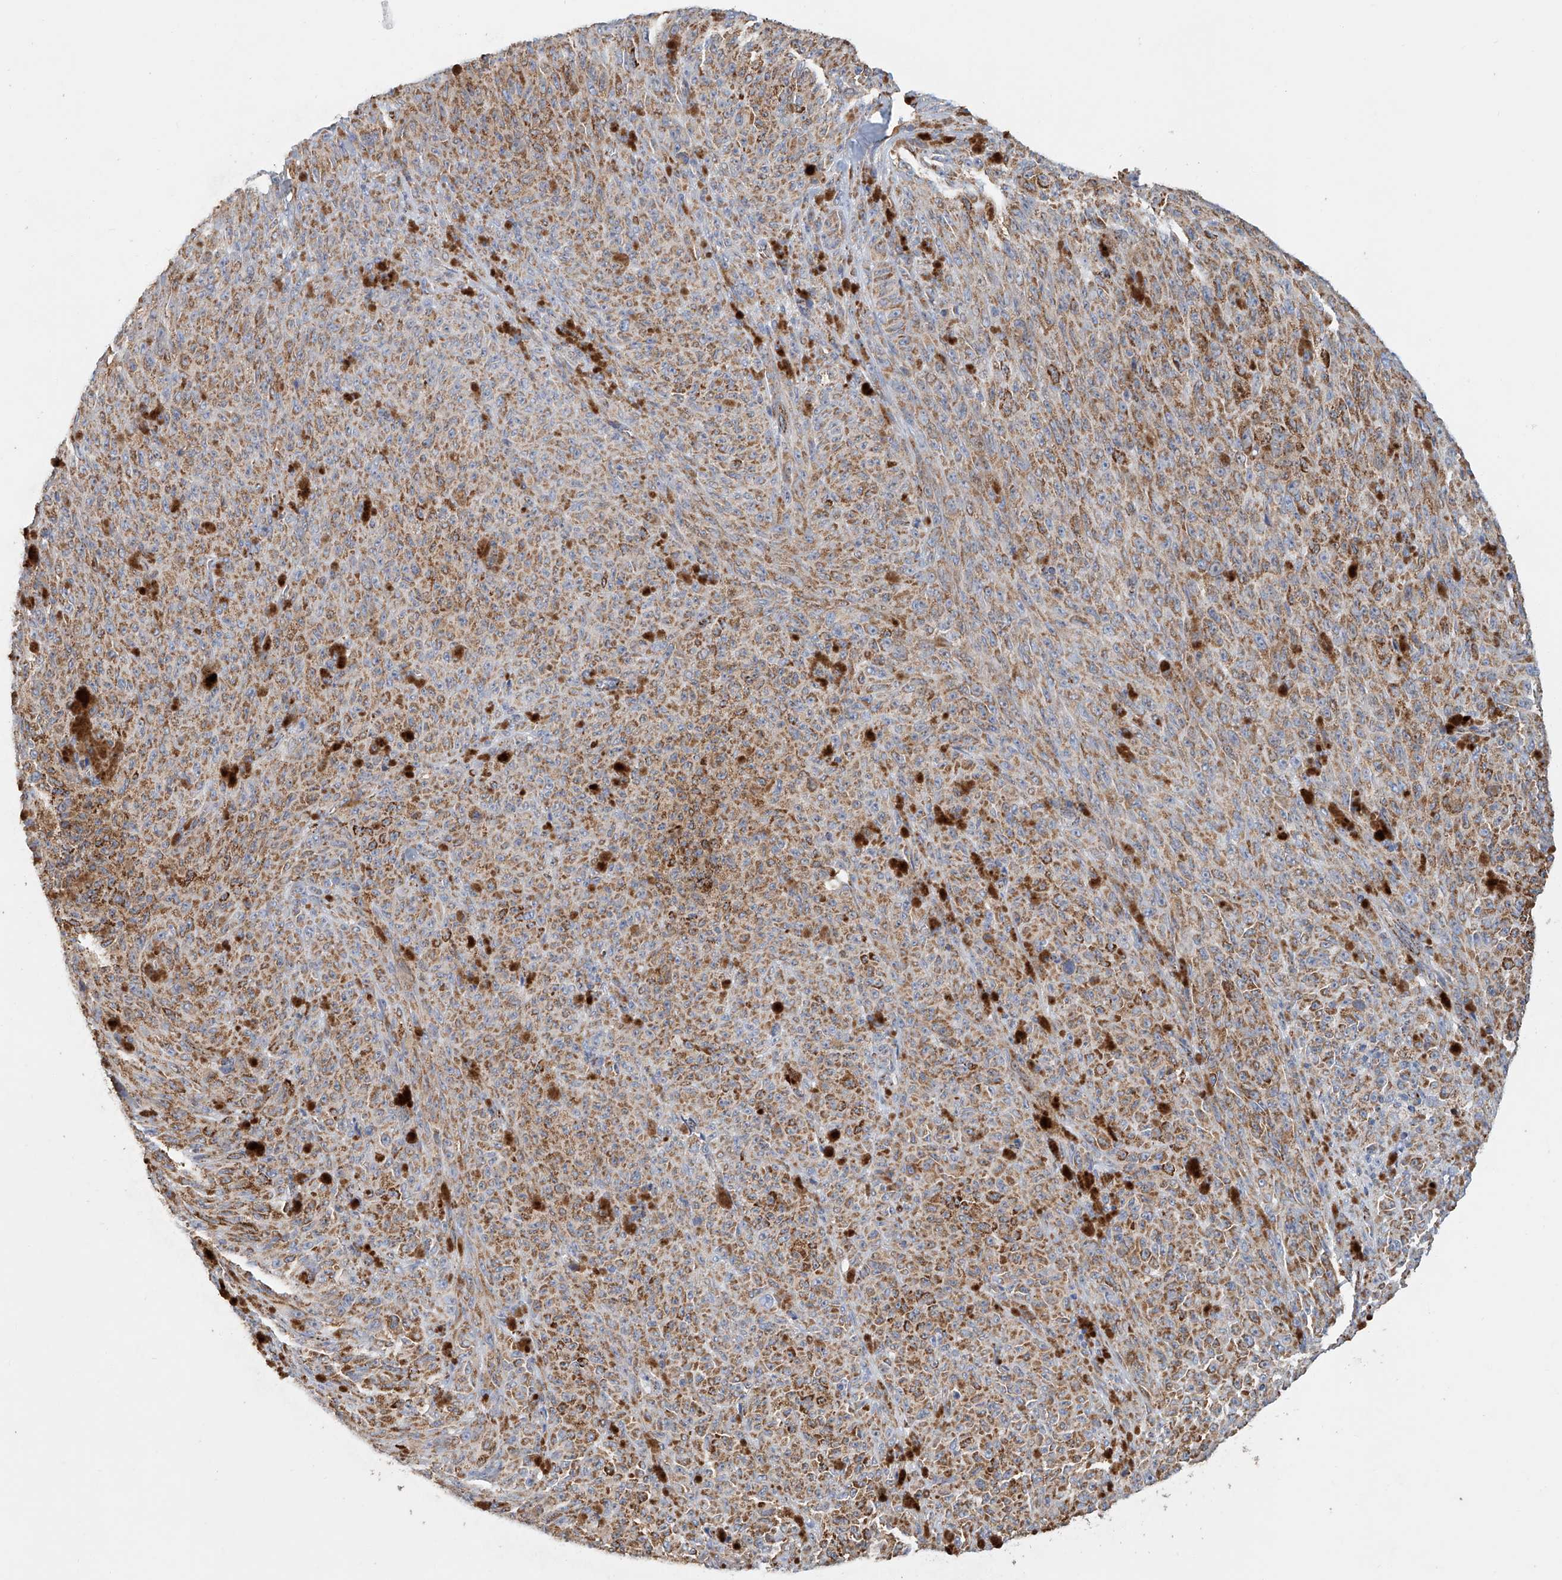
{"staining": {"intensity": "moderate", "quantity": "25%-75%", "location": "cytoplasmic/membranous"}, "tissue": "melanoma", "cell_type": "Tumor cells", "image_type": "cancer", "snomed": [{"axis": "morphology", "description": "Malignant melanoma, NOS"}, {"axis": "topography", "description": "Skin"}], "caption": "The image reveals a brown stain indicating the presence of a protein in the cytoplasmic/membranous of tumor cells in melanoma.", "gene": "MCL1", "patient": {"sex": "female", "age": 82}}